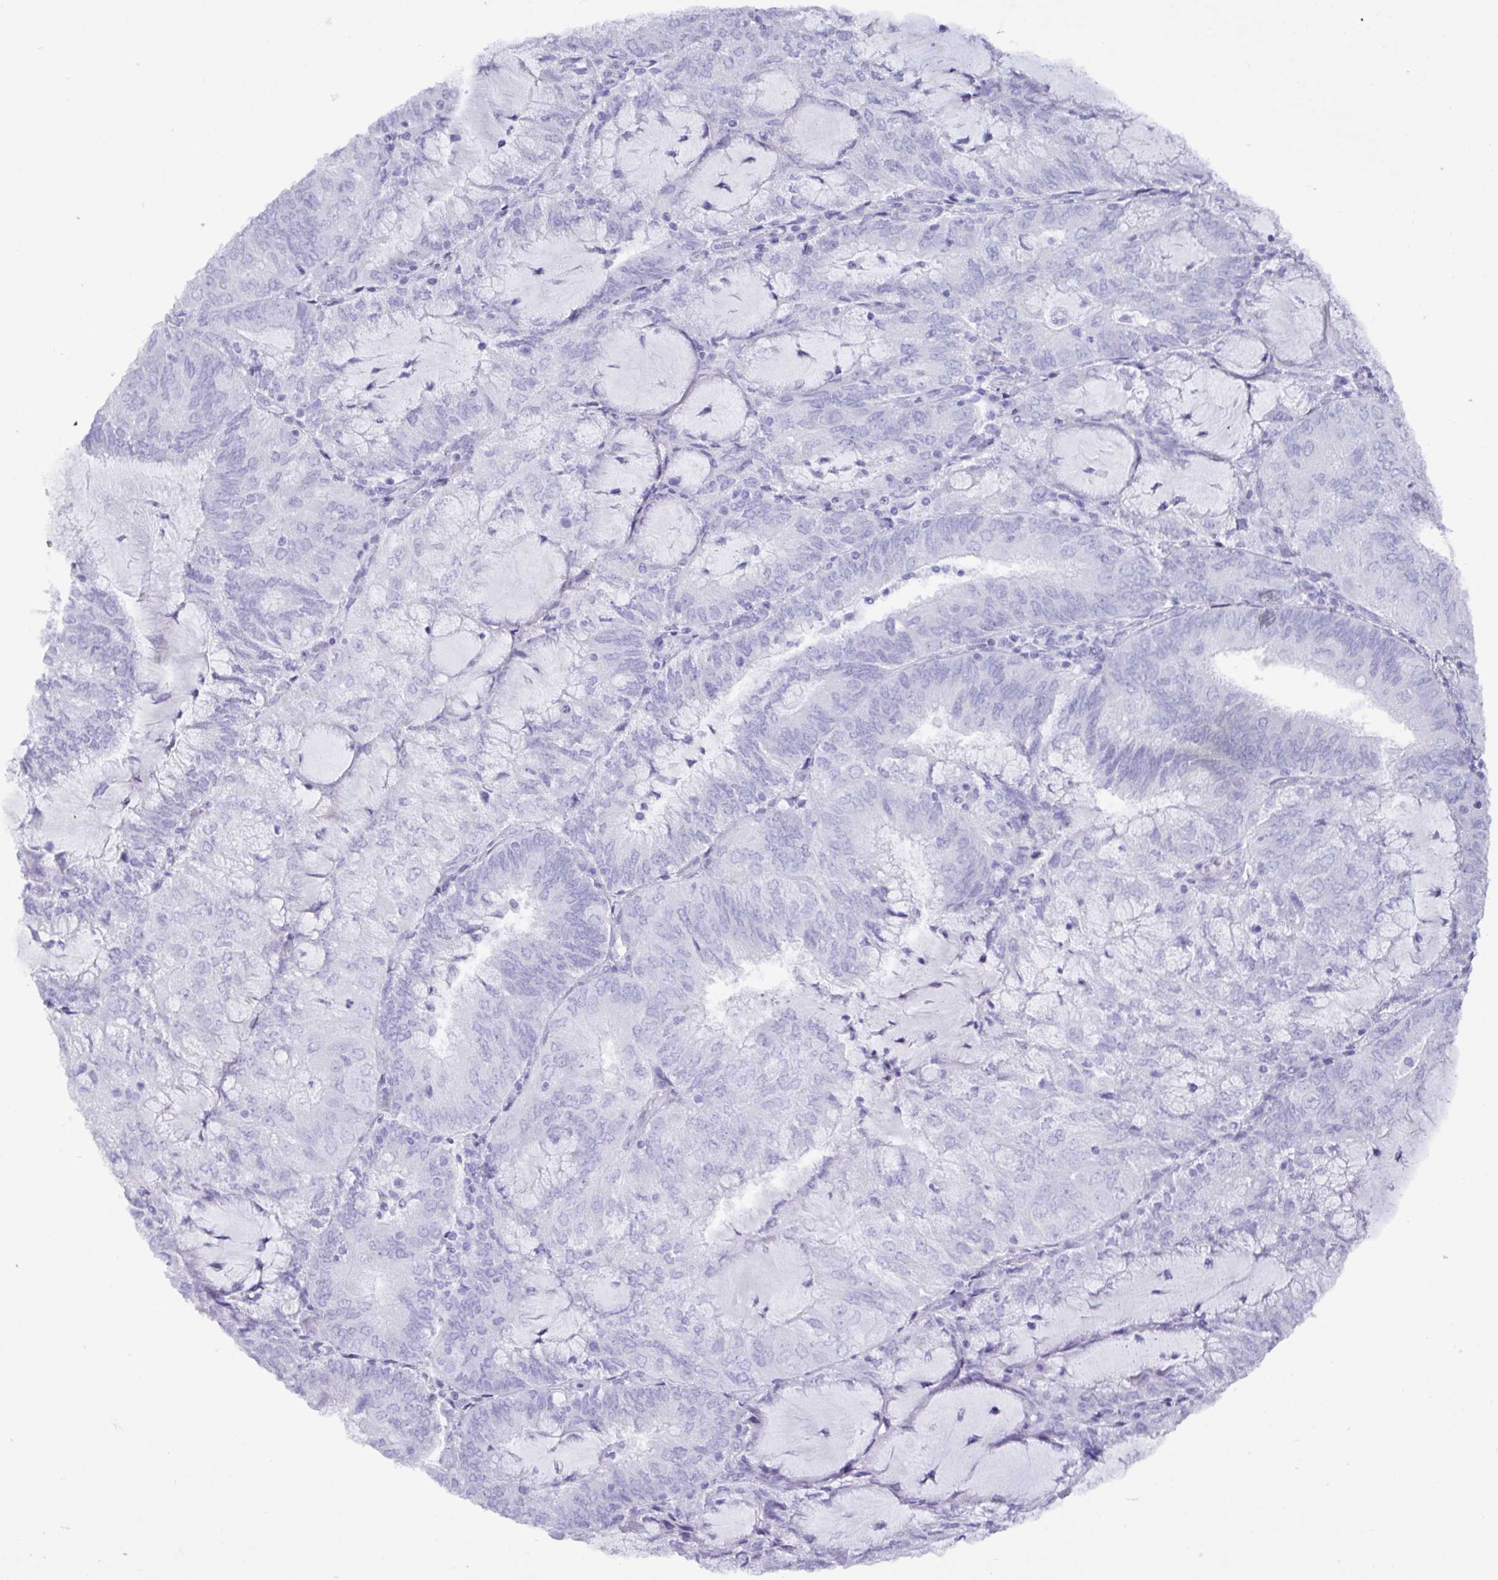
{"staining": {"intensity": "negative", "quantity": "none", "location": "none"}, "tissue": "endometrial cancer", "cell_type": "Tumor cells", "image_type": "cancer", "snomed": [{"axis": "morphology", "description": "Adenocarcinoma, NOS"}, {"axis": "topography", "description": "Endometrium"}], "caption": "Tumor cells are negative for brown protein staining in endometrial cancer.", "gene": "C4orf33", "patient": {"sex": "female", "age": 81}}